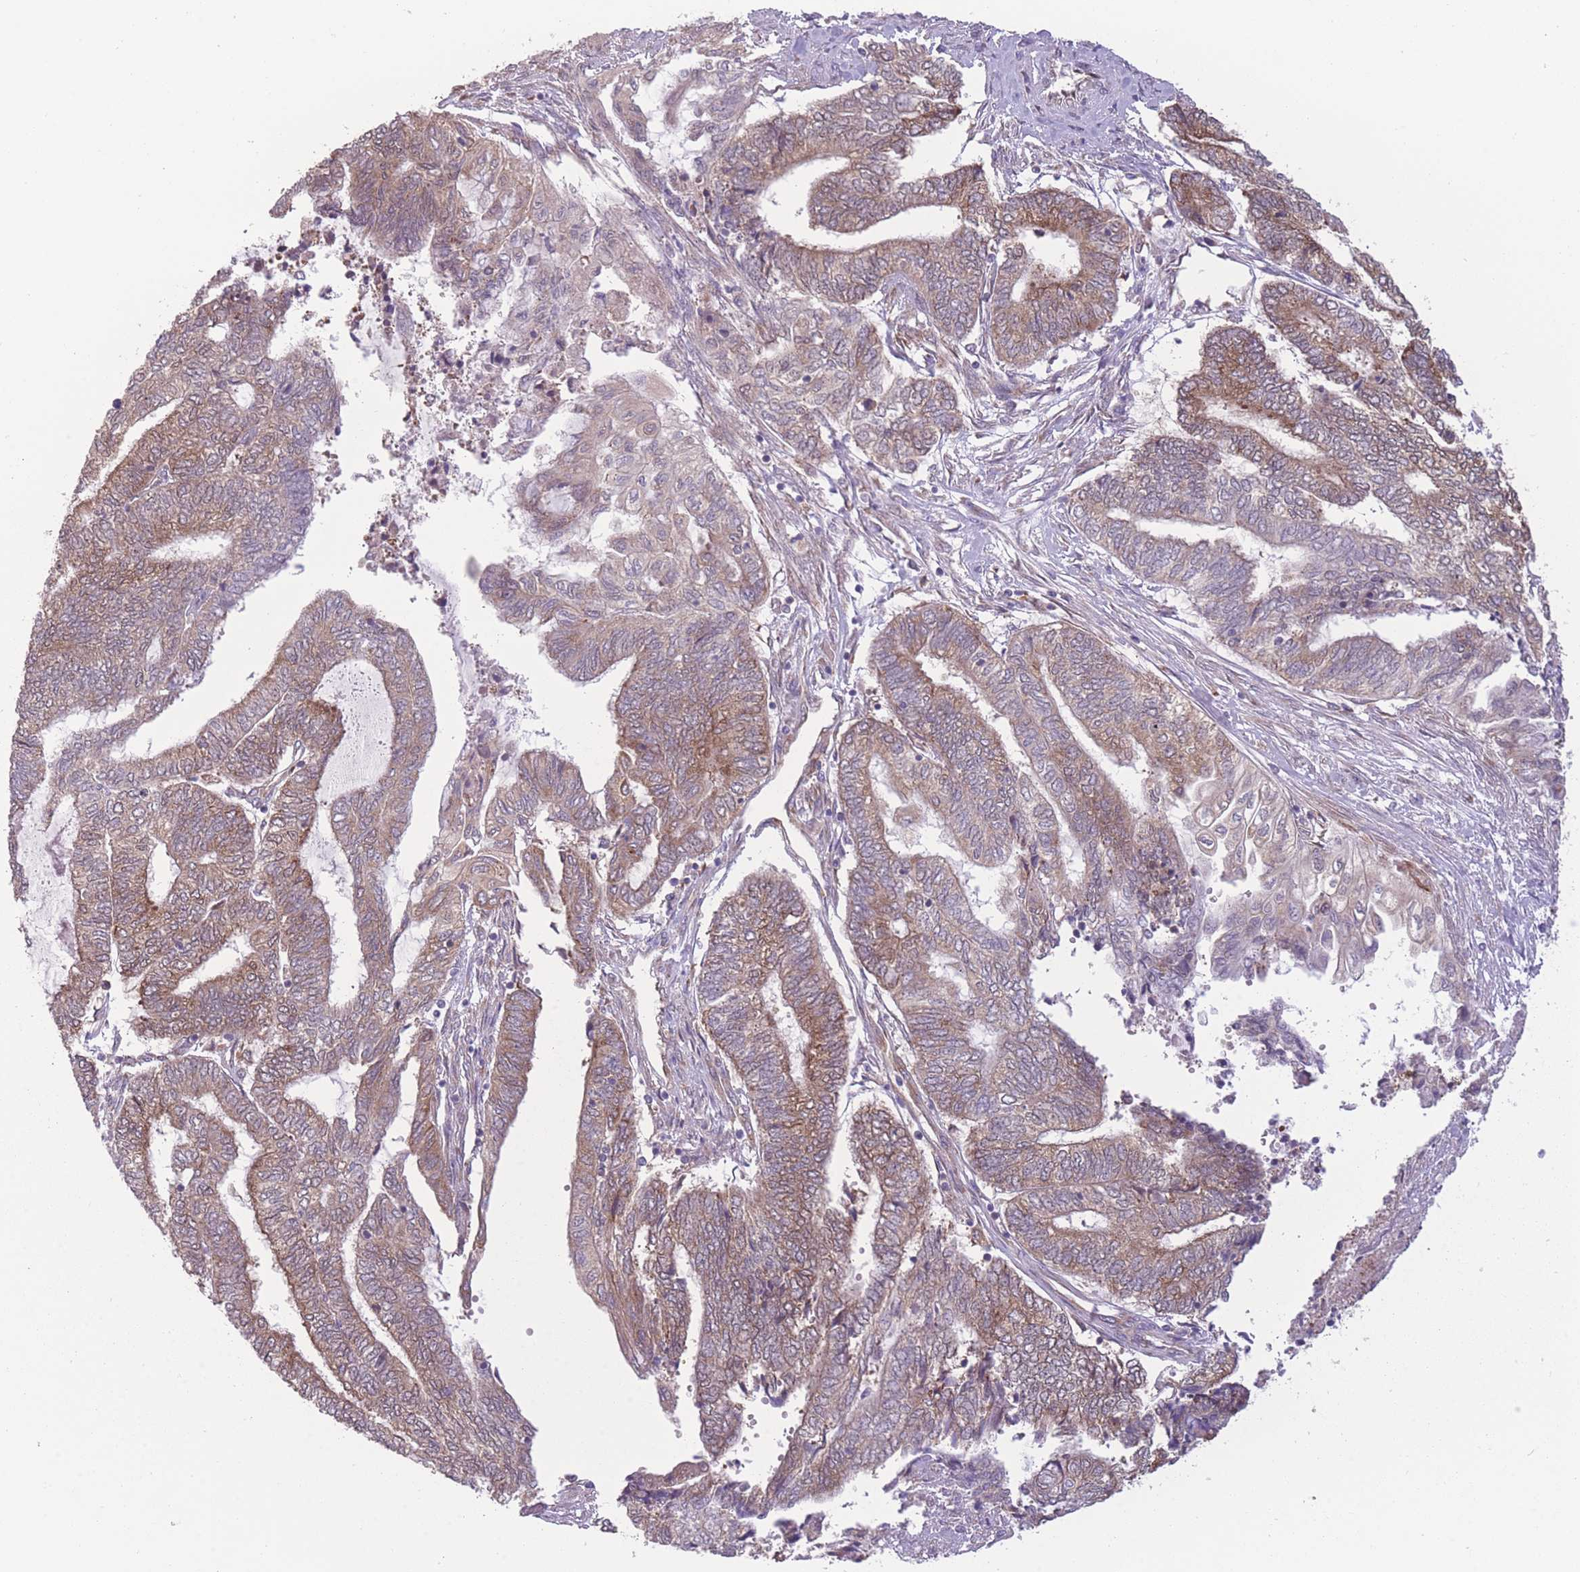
{"staining": {"intensity": "moderate", "quantity": ">75%", "location": "cytoplasmic/membranous"}, "tissue": "endometrial cancer", "cell_type": "Tumor cells", "image_type": "cancer", "snomed": [{"axis": "morphology", "description": "Adenocarcinoma, NOS"}, {"axis": "topography", "description": "Uterus"}, {"axis": "topography", "description": "Endometrium"}], "caption": "Protein analysis of endometrial adenocarcinoma tissue exhibits moderate cytoplasmic/membranous expression in approximately >75% of tumor cells.", "gene": "CCT6B", "patient": {"sex": "female", "age": 70}}